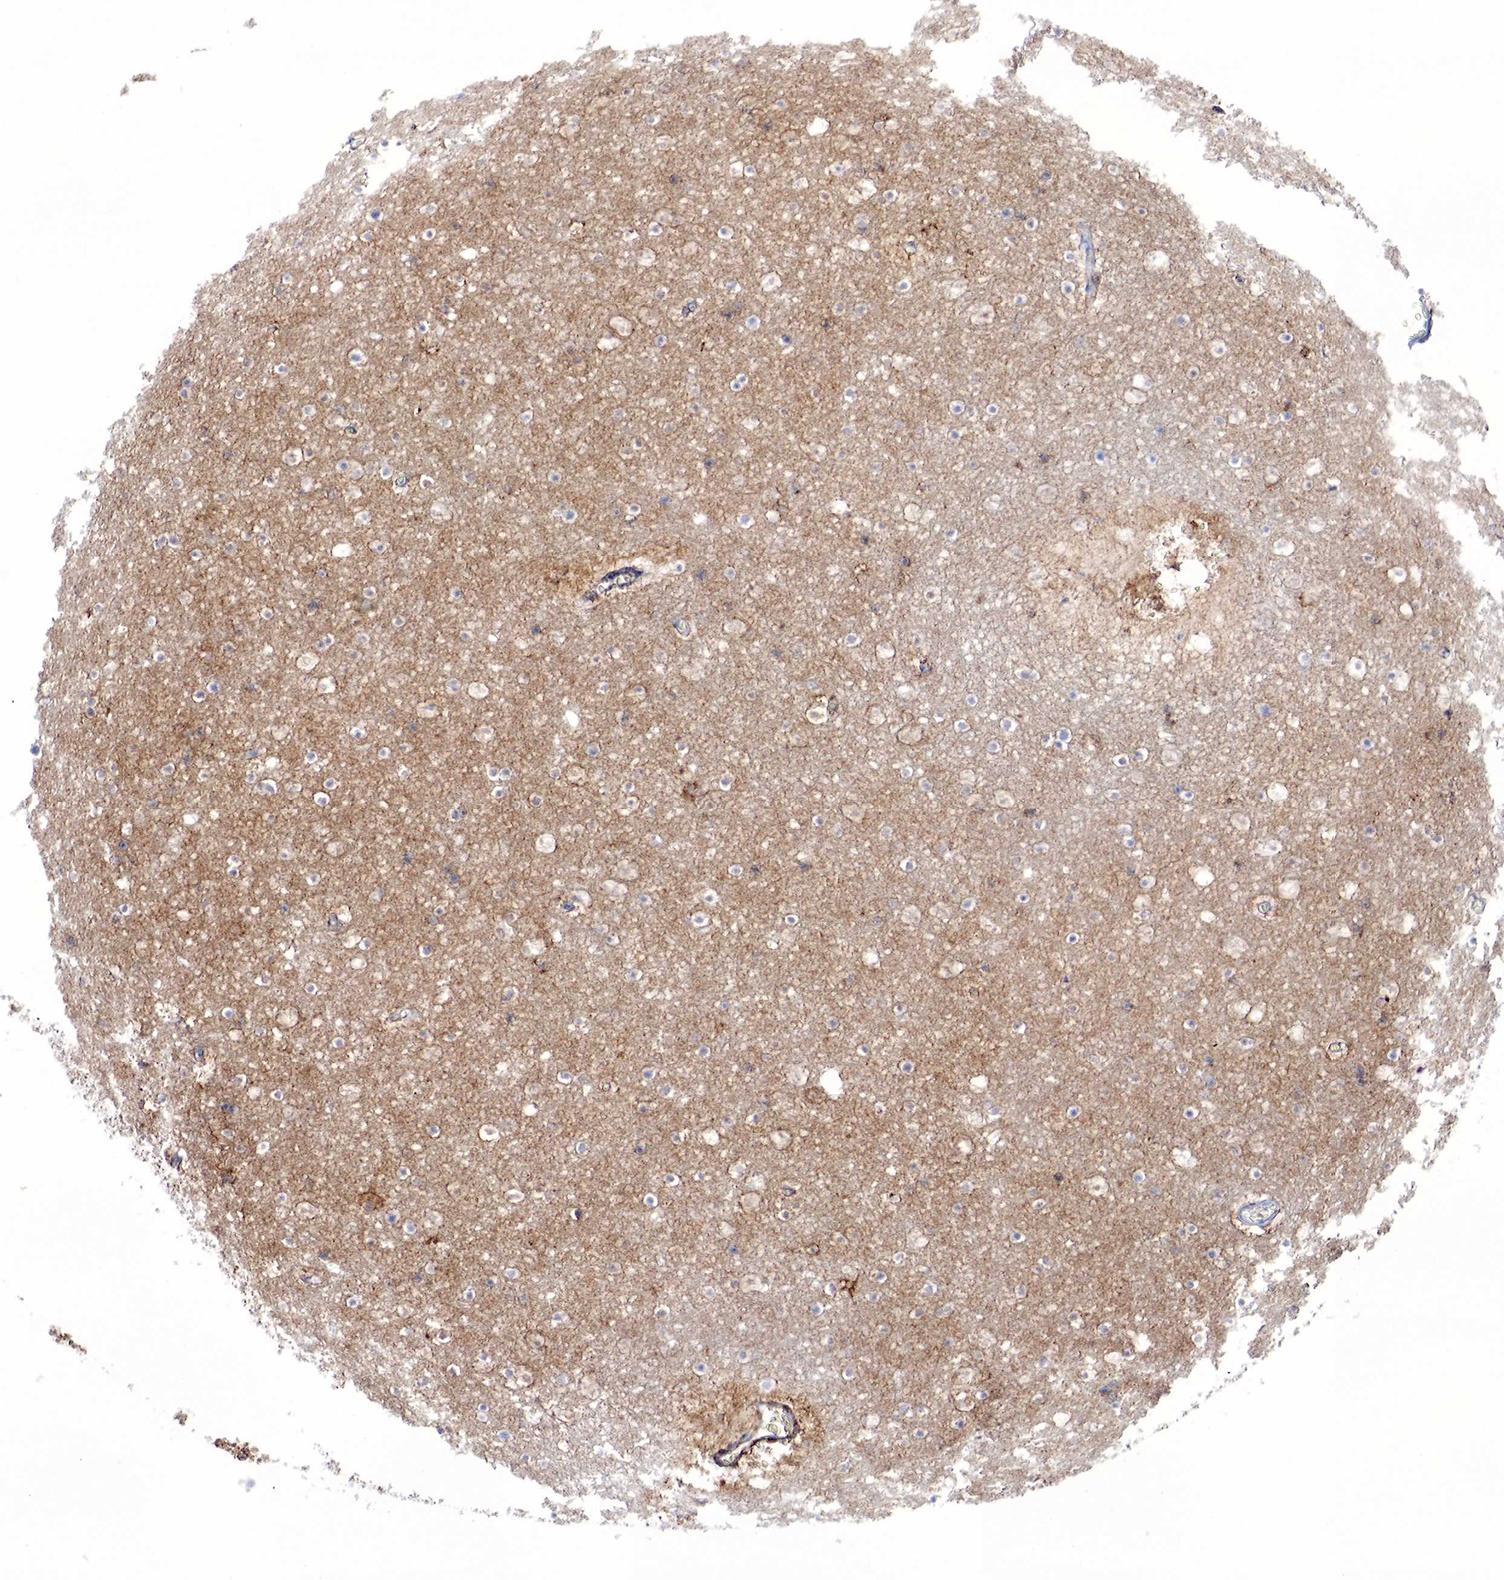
{"staining": {"intensity": "moderate", "quantity": "25%-75%", "location": "cytoplasmic/membranous"}, "tissue": "caudate", "cell_type": "Glial cells", "image_type": "normal", "snomed": [{"axis": "morphology", "description": "Normal tissue, NOS"}, {"axis": "topography", "description": "Lateral ventricle wall"}], "caption": "About 25%-75% of glial cells in normal human caudate exhibit moderate cytoplasmic/membranous protein positivity as visualized by brown immunohistochemical staining.", "gene": "FUT4", "patient": {"sex": "male", "age": 45}}